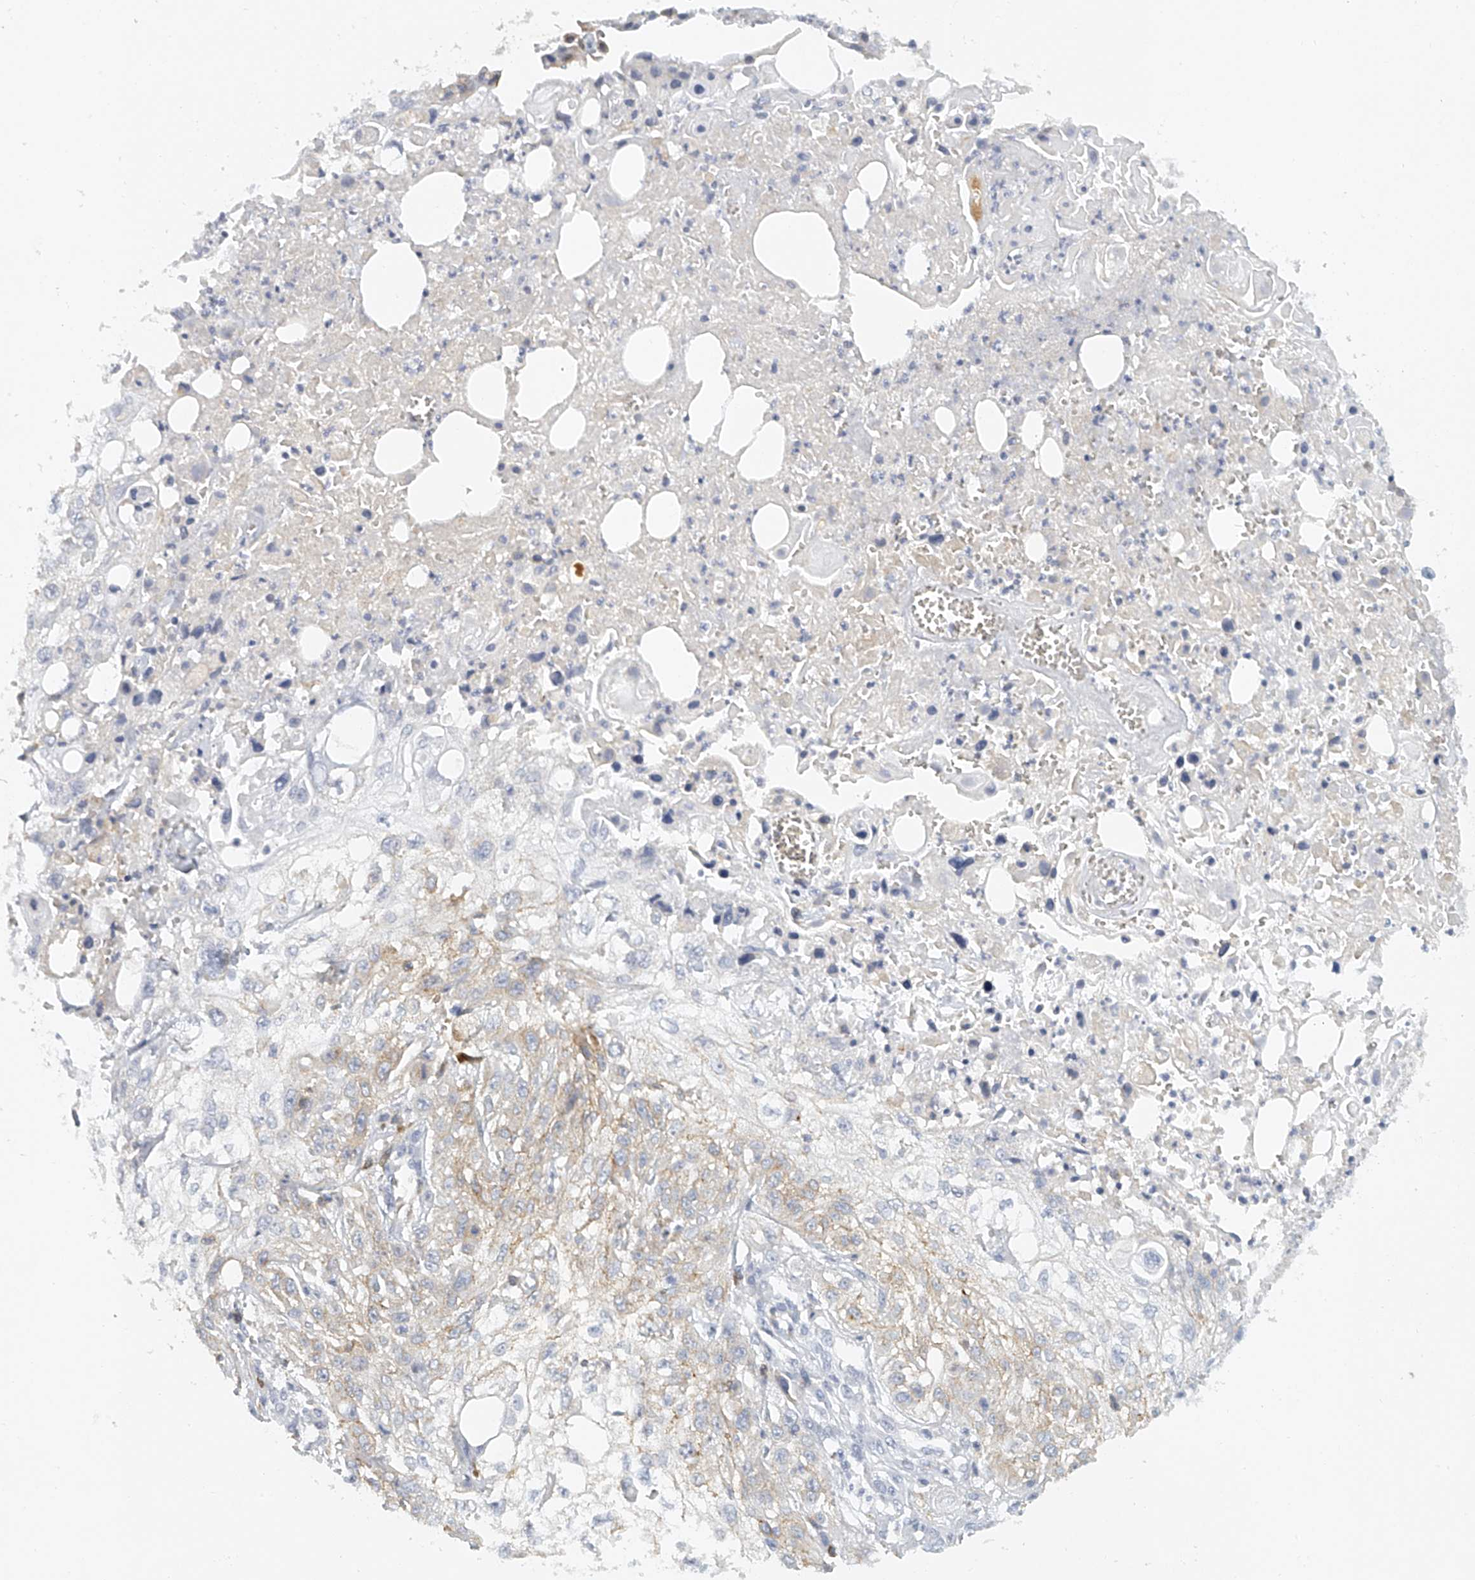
{"staining": {"intensity": "weak", "quantity": "25%-75%", "location": "cytoplasmic/membranous"}, "tissue": "skin cancer", "cell_type": "Tumor cells", "image_type": "cancer", "snomed": [{"axis": "morphology", "description": "Squamous cell carcinoma, NOS"}, {"axis": "topography", "description": "Skin"}], "caption": "Protein expression analysis of skin cancer (squamous cell carcinoma) demonstrates weak cytoplasmic/membranous positivity in about 25%-75% of tumor cells. Nuclei are stained in blue.", "gene": "FAT2", "patient": {"sex": "male", "age": 75}}